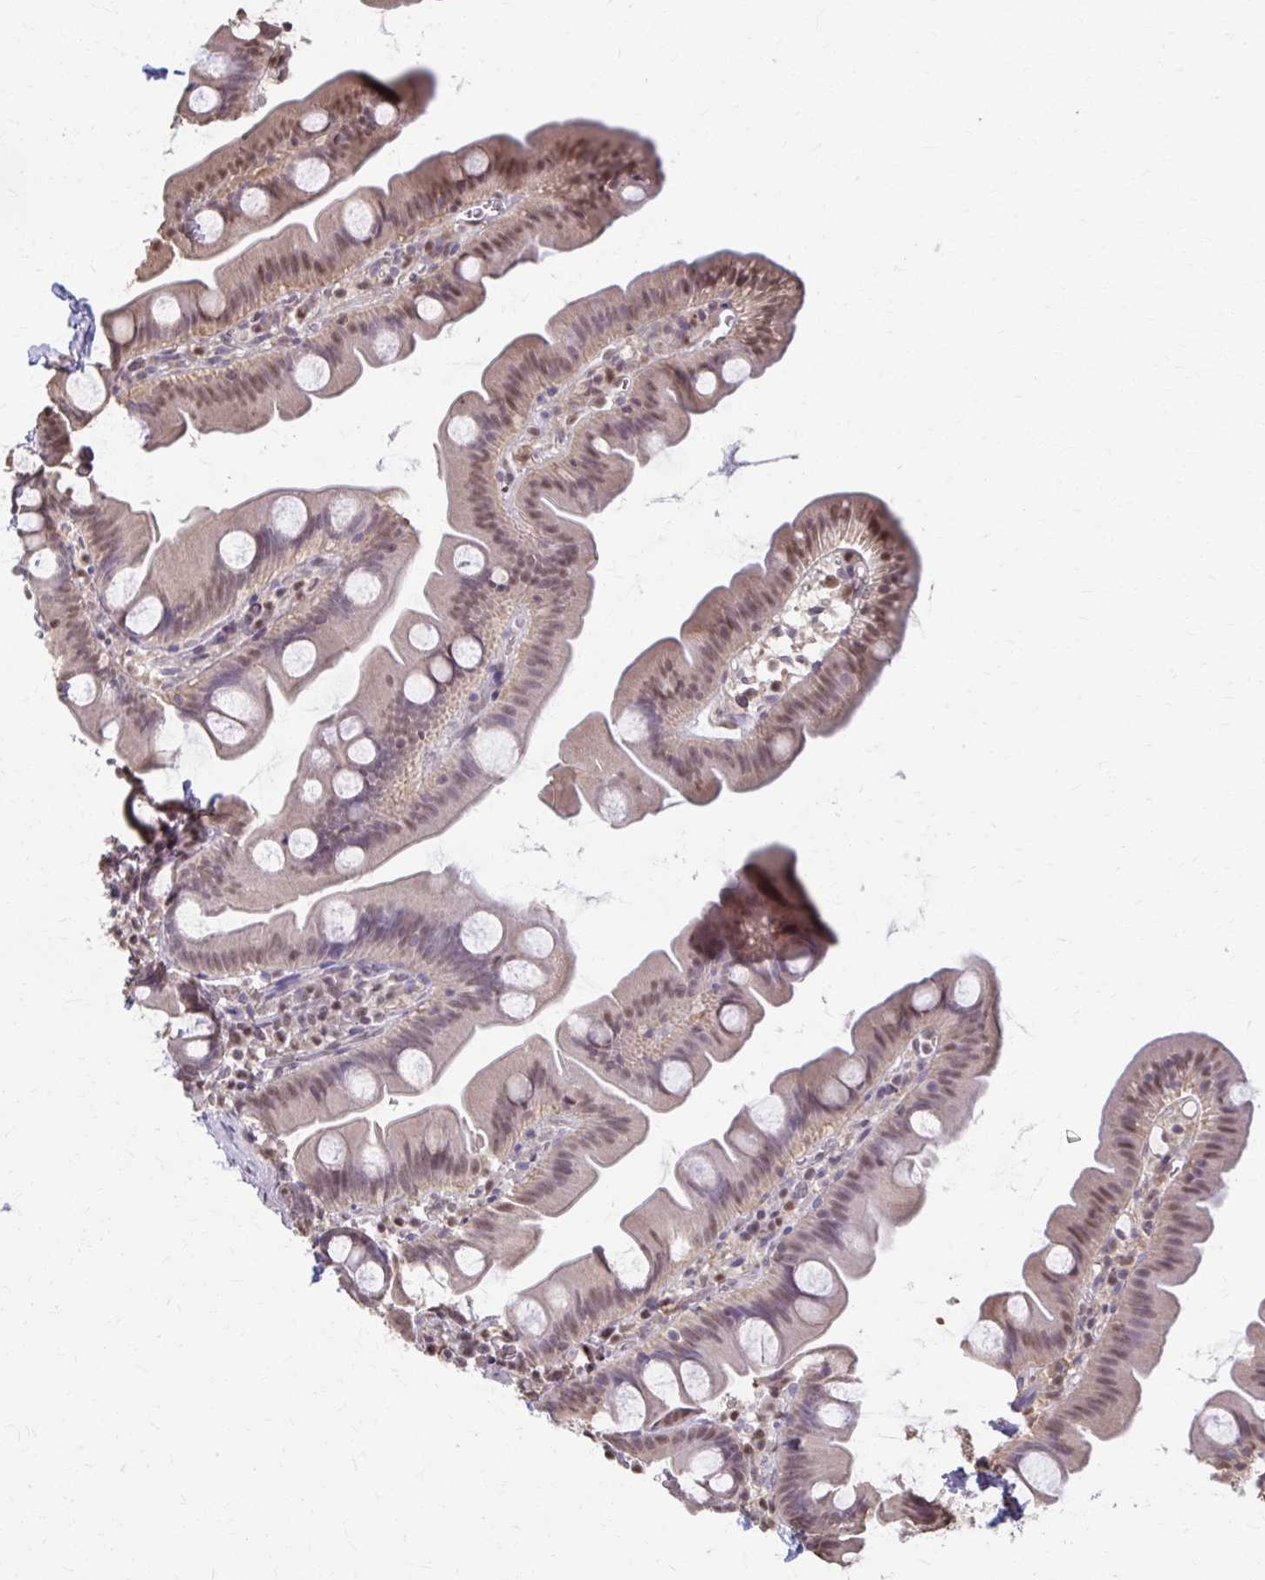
{"staining": {"intensity": "moderate", "quantity": "<25%", "location": "nuclear"}, "tissue": "small intestine", "cell_type": "Glandular cells", "image_type": "normal", "snomed": [{"axis": "morphology", "description": "Normal tissue, NOS"}, {"axis": "topography", "description": "Small intestine"}], "caption": "Glandular cells demonstrate low levels of moderate nuclear positivity in approximately <25% of cells in normal human small intestine. (brown staining indicates protein expression, while blue staining denotes nuclei).", "gene": "ING4", "patient": {"sex": "female", "age": 68}}